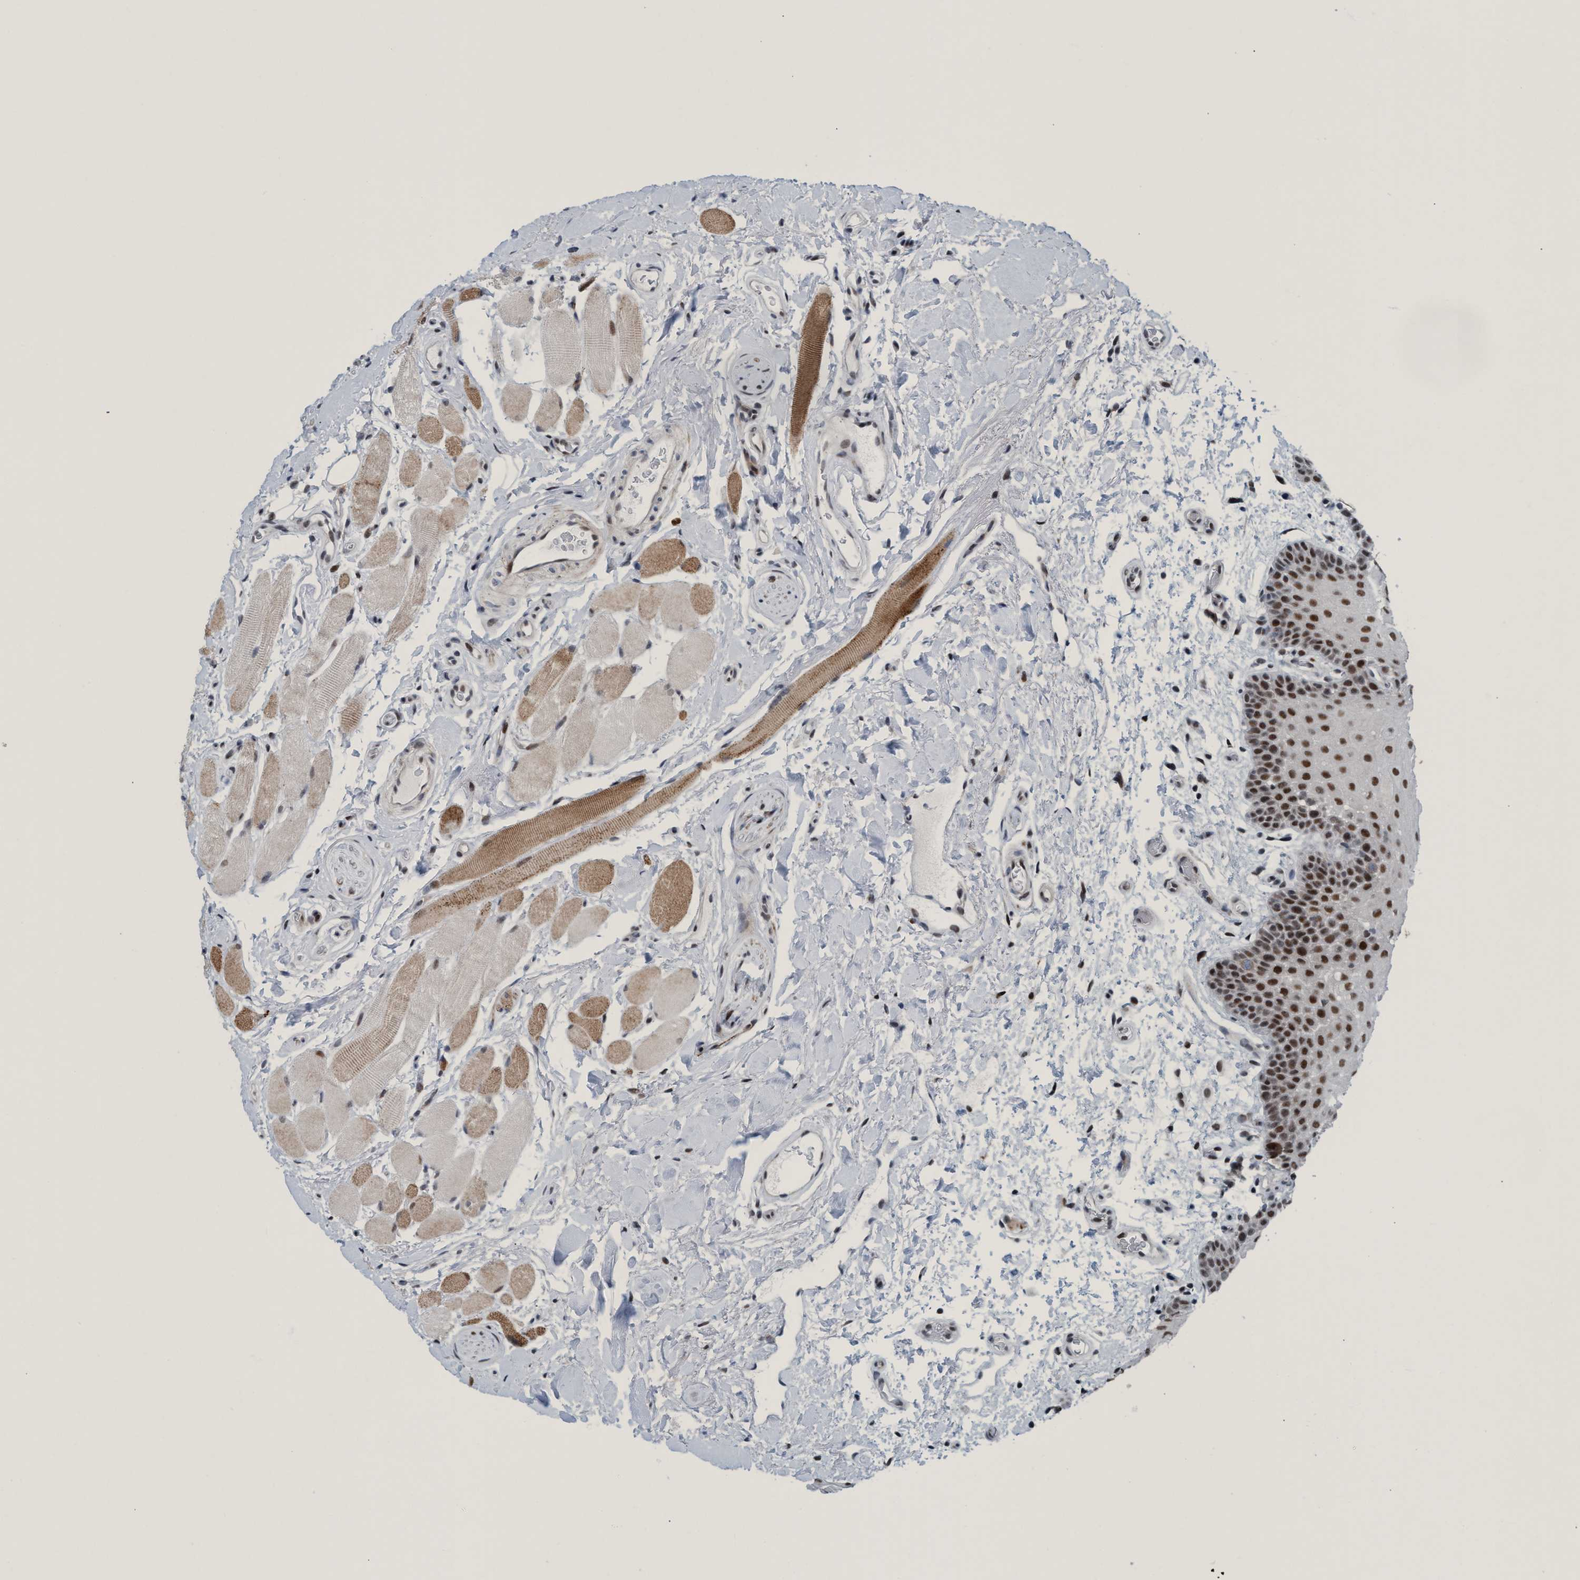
{"staining": {"intensity": "strong", "quantity": ">75%", "location": "nuclear"}, "tissue": "oral mucosa", "cell_type": "Squamous epithelial cells", "image_type": "normal", "snomed": [{"axis": "morphology", "description": "Normal tissue, NOS"}, {"axis": "topography", "description": "Oral tissue"}], "caption": "Protein staining by IHC exhibits strong nuclear staining in approximately >75% of squamous epithelial cells in unremarkable oral mucosa. The staining was performed using DAB (3,3'-diaminobenzidine), with brown indicating positive protein expression. Nuclei are stained blue with hematoxylin.", "gene": "CWC27", "patient": {"sex": "male", "age": 62}}